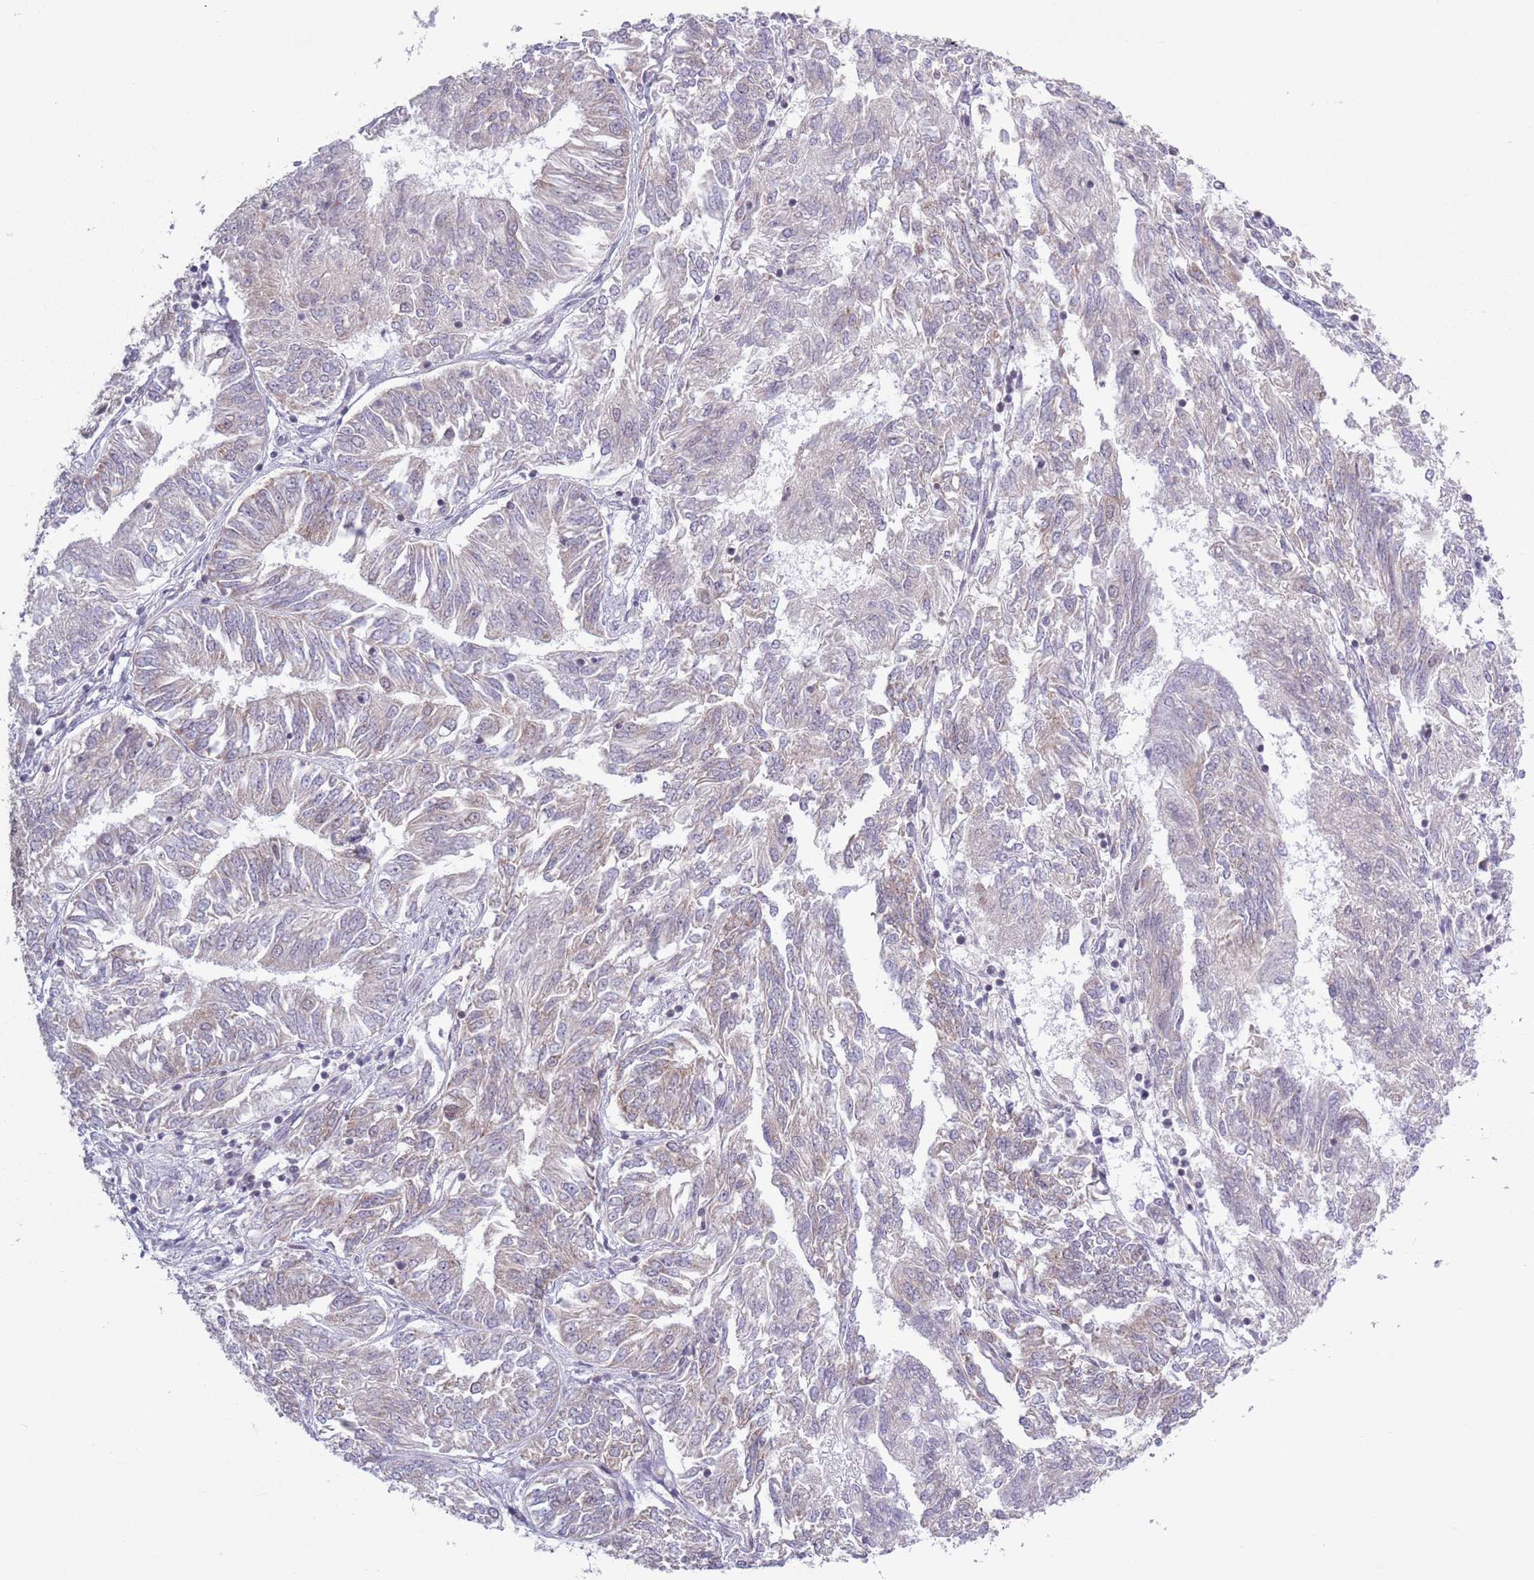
{"staining": {"intensity": "weak", "quantity": "<25%", "location": "cytoplasmic/membranous"}, "tissue": "endometrial cancer", "cell_type": "Tumor cells", "image_type": "cancer", "snomed": [{"axis": "morphology", "description": "Adenocarcinoma, NOS"}, {"axis": "topography", "description": "Endometrium"}], "caption": "A micrograph of endometrial cancer stained for a protein demonstrates no brown staining in tumor cells. (Immunohistochemistry, brightfield microscopy, high magnification).", "gene": "MRPL34", "patient": {"sex": "female", "age": 58}}